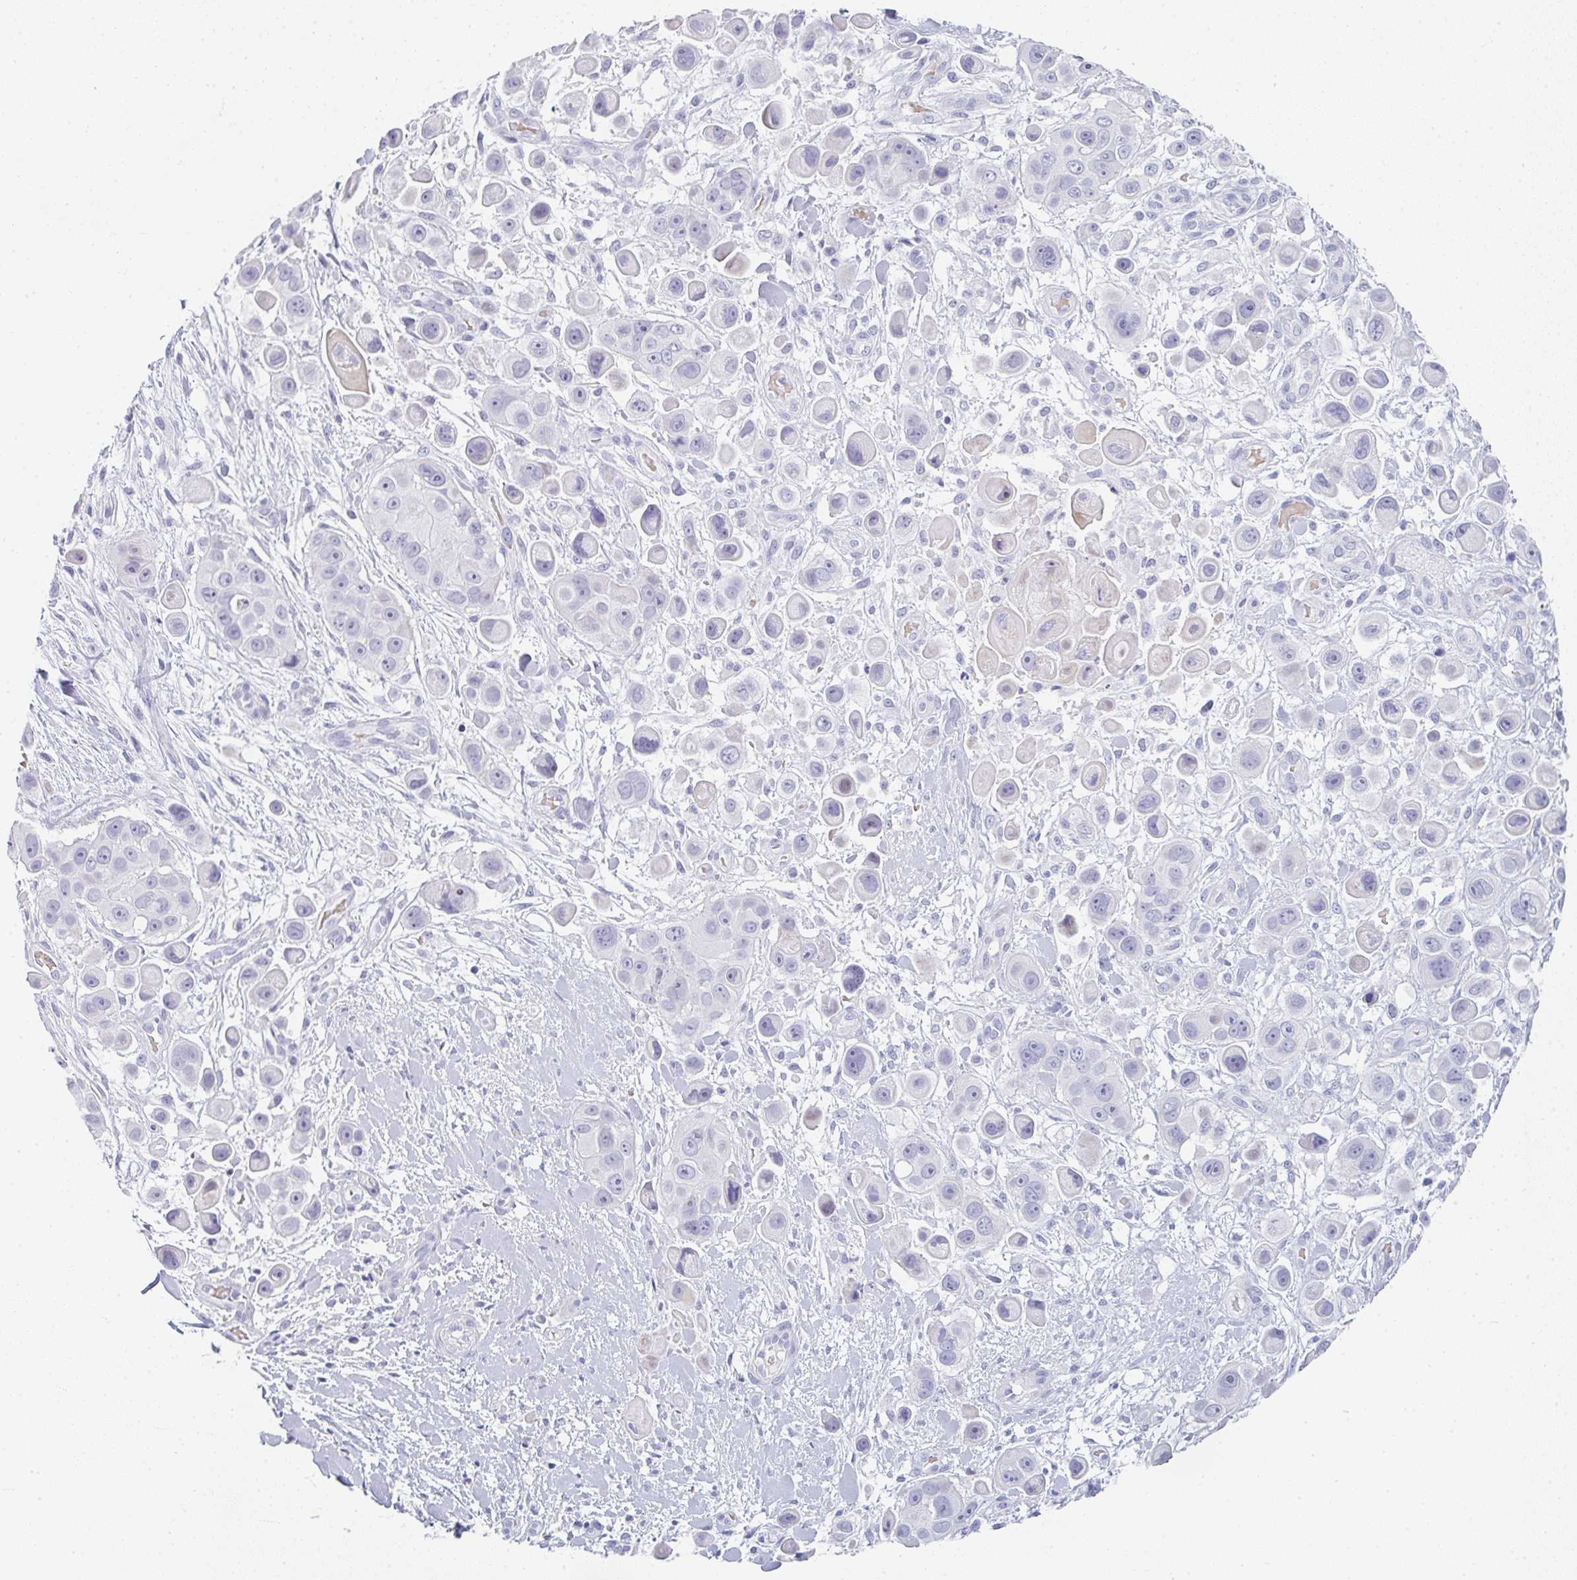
{"staining": {"intensity": "negative", "quantity": "none", "location": "none"}, "tissue": "skin cancer", "cell_type": "Tumor cells", "image_type": "cancer", "snomed": [{"axis": "morphology", "description": "Squamous cell carcinoma, NOS"}, {"axis": "topography", "description": "Skin"}], "caption": "Image shows no significant protein staining in tumor cells of squamous cell carcinoma (skin).", "gene": "NEU2", "patient": {"sex": "male", "age": 67}}